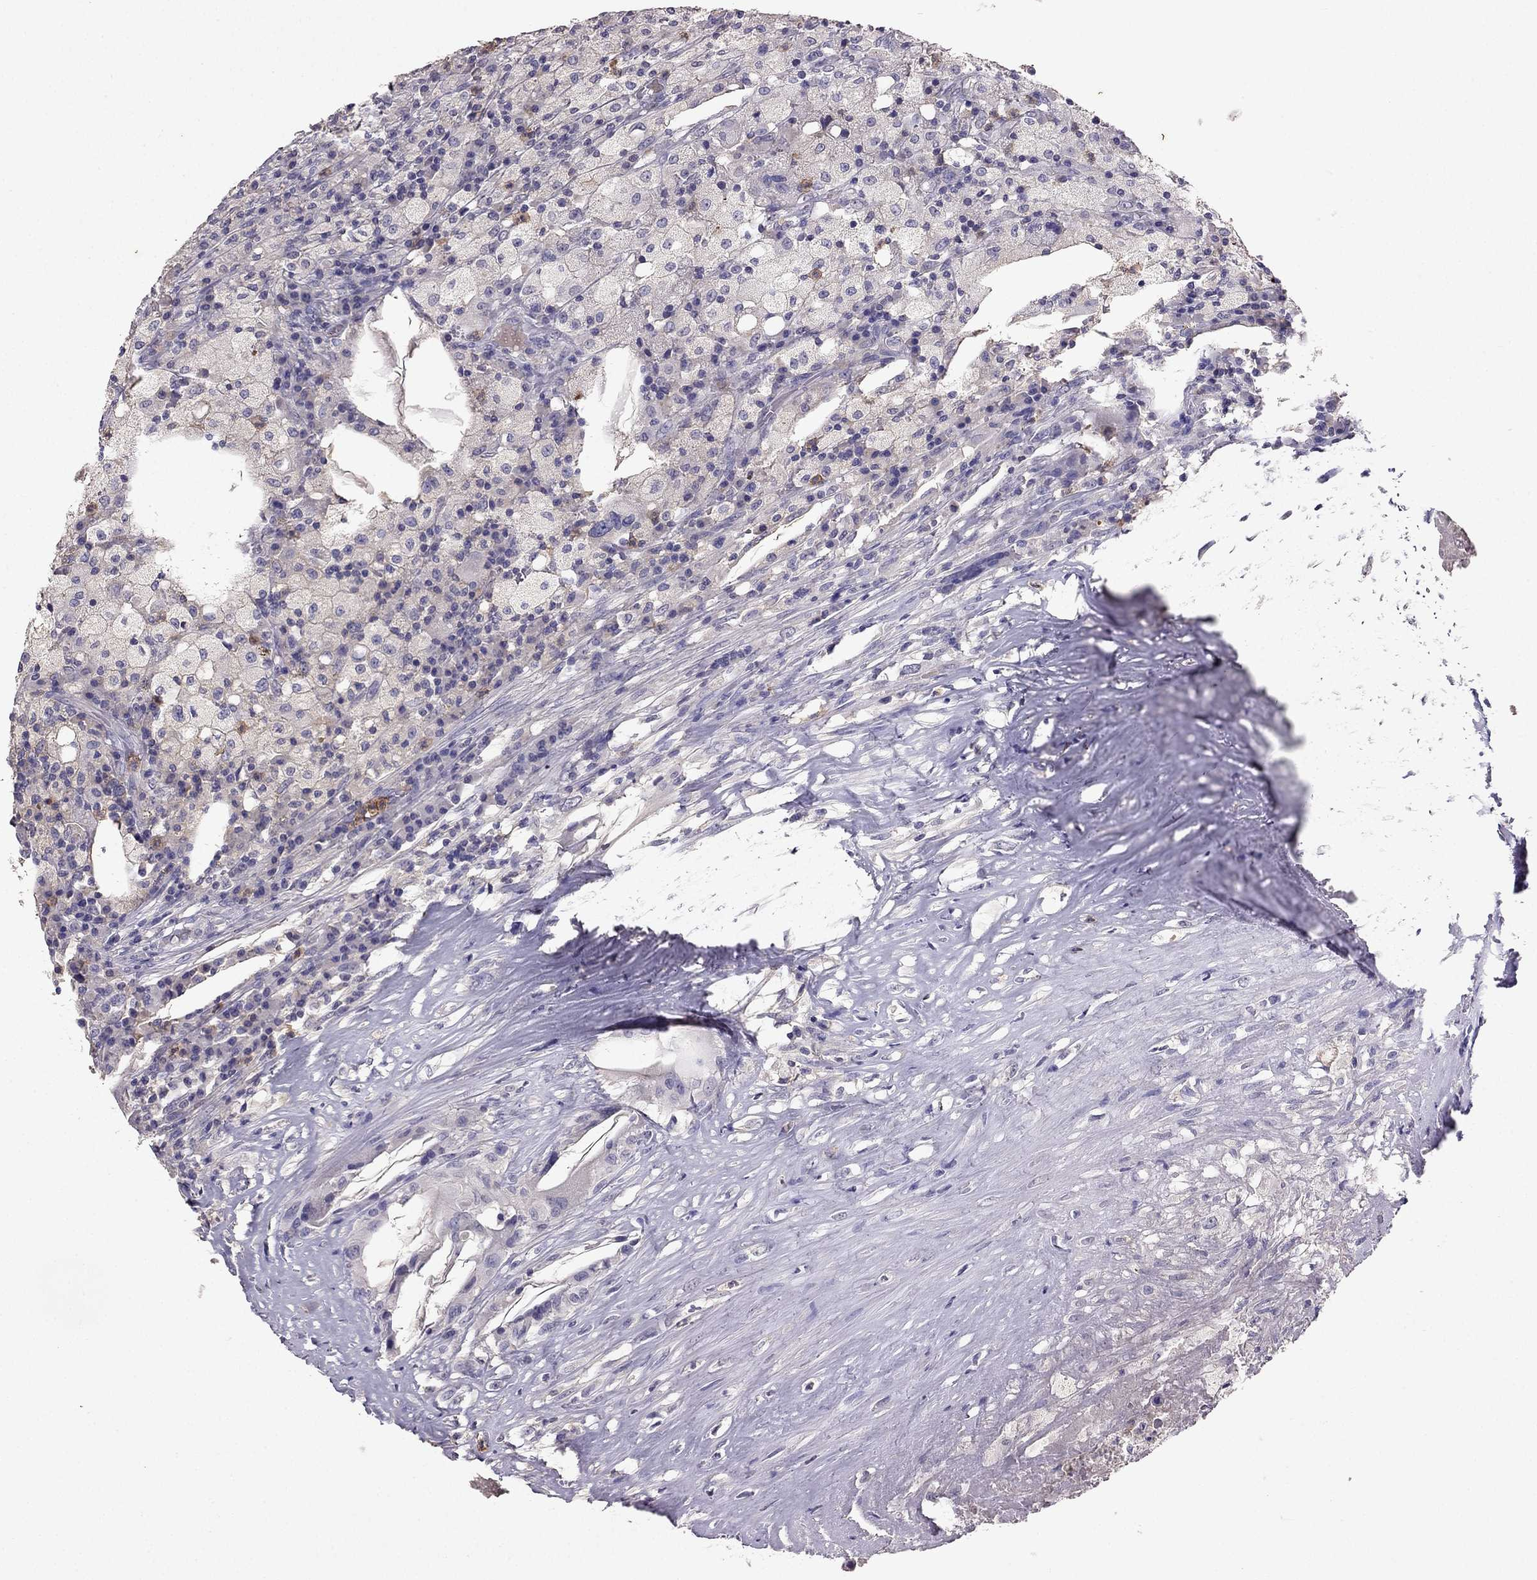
{"staining": {"intensity": "negative", "quantity": "none", "location": "none"}, "tissue": "testis cancer", "cell_type": "Tumor cells", "image_type": "cancer", "snomed": [{"axis": "morphology", "description": "Necrosis, NOS"}, {"axis": "morphology", "description": "Carcinoma, Embryonal, NOS"}, {"axis": "topography", "description": "Testis"}], "caption": "DAB immunohistochemical staining of human testis embryonal carcinoma shows no significant staining in tumor cells. (DAB immunohistochemistry (IHC) visualized using brightfield microscopy, high magnification).", "gene": "RFLNB", "patient": {"sex": "male", "age": 19}}